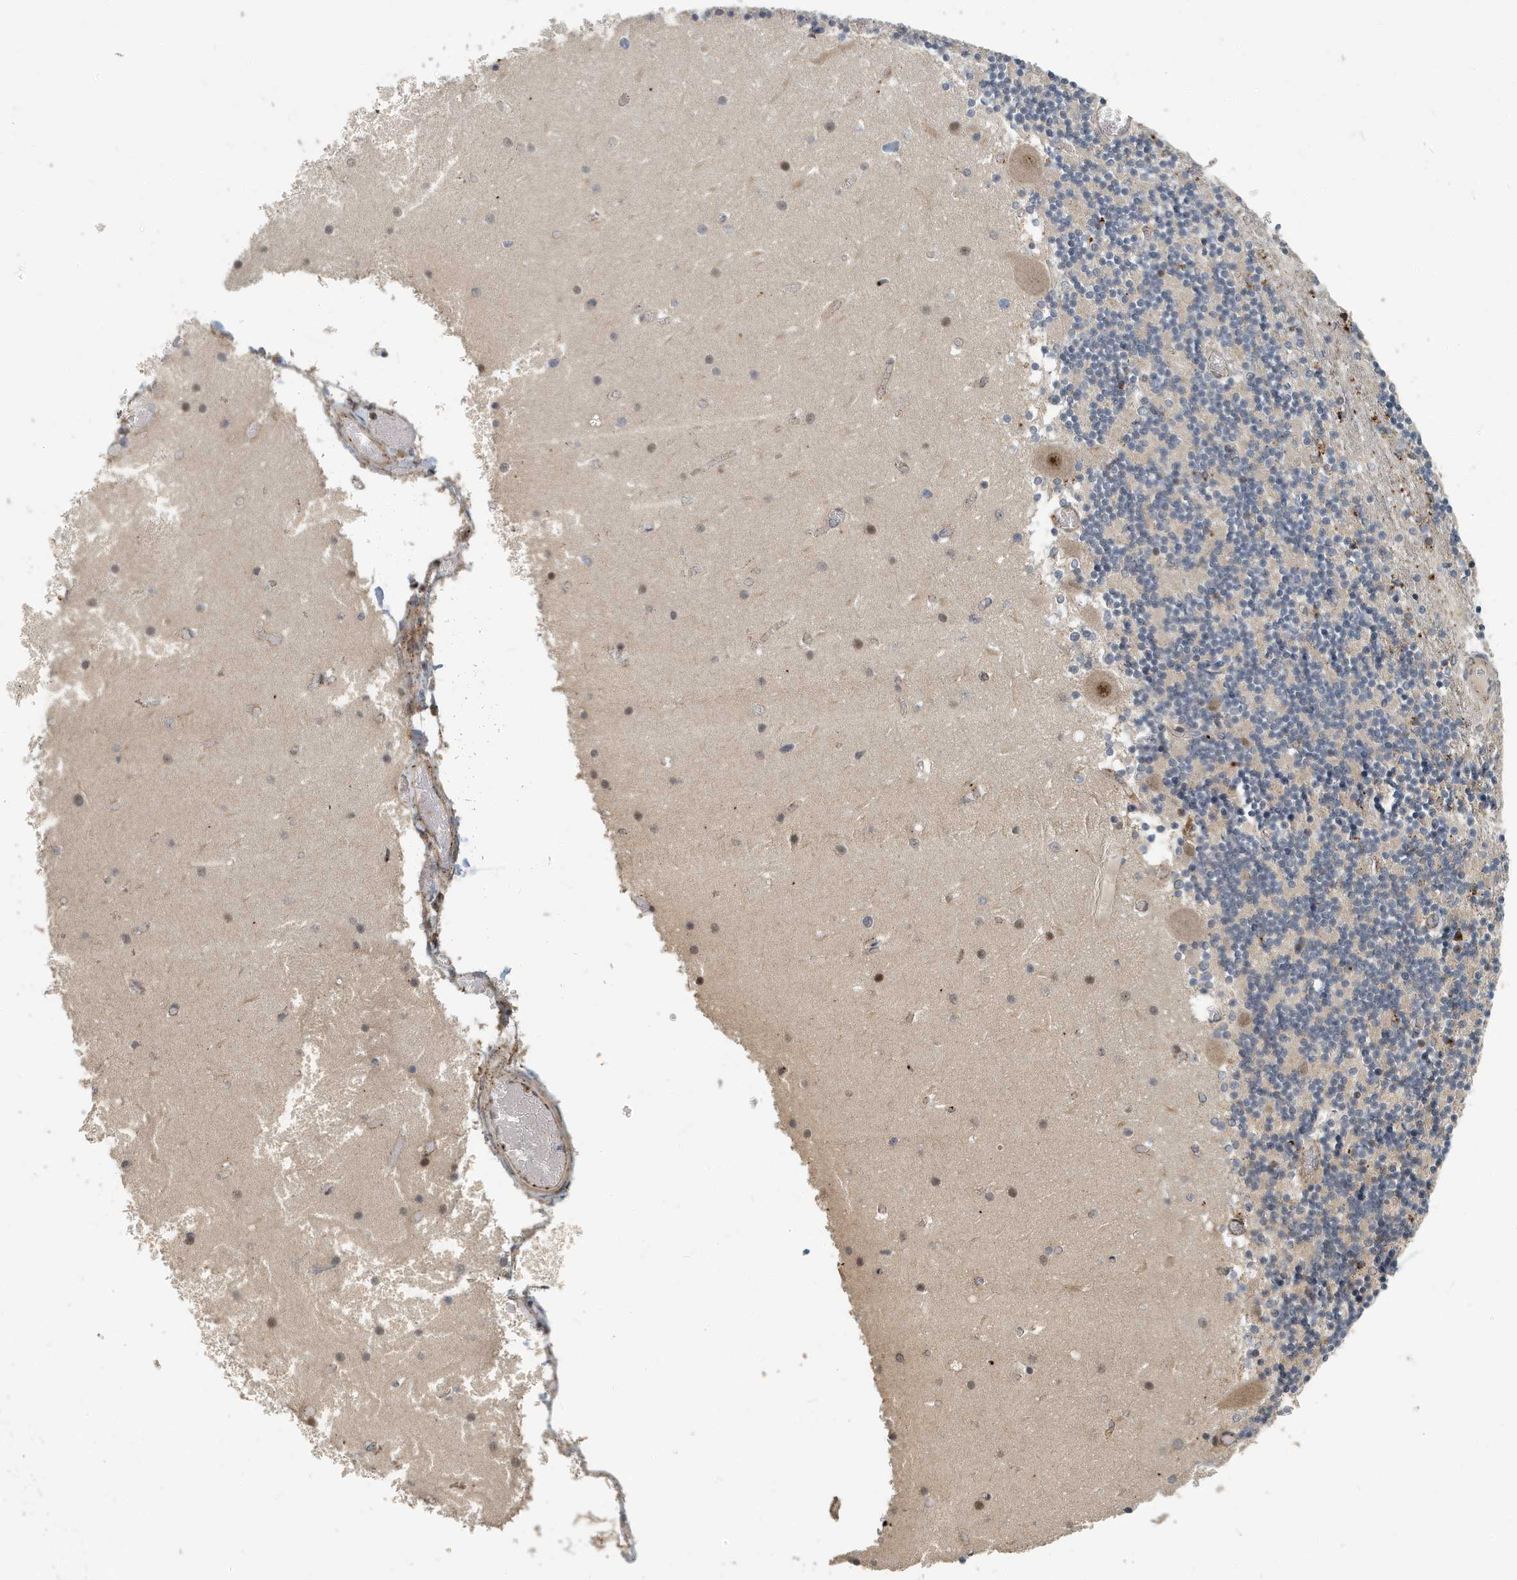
{"staining": {"intensity": "weak", "quantity": "25%-75%", "location": "cytoplasmic/membranous"}, "tissue": "cerebellum", "cell_type": "Cells in granular layer", "image_type": "normal", "snomed": [{"axis": "morphology", "description": "Normal tissue, NOS"}, {"axis": "topography", "description": "Cerebellum"}], "caption": "The photomicrograph reveals staining of benign cerebellum, revealing weak cytoplasmic/membranous protein positivity (brown color) within cells in granular layer.", "gene": "KIF15", "patient": {"sex": "female", "age": 28}}